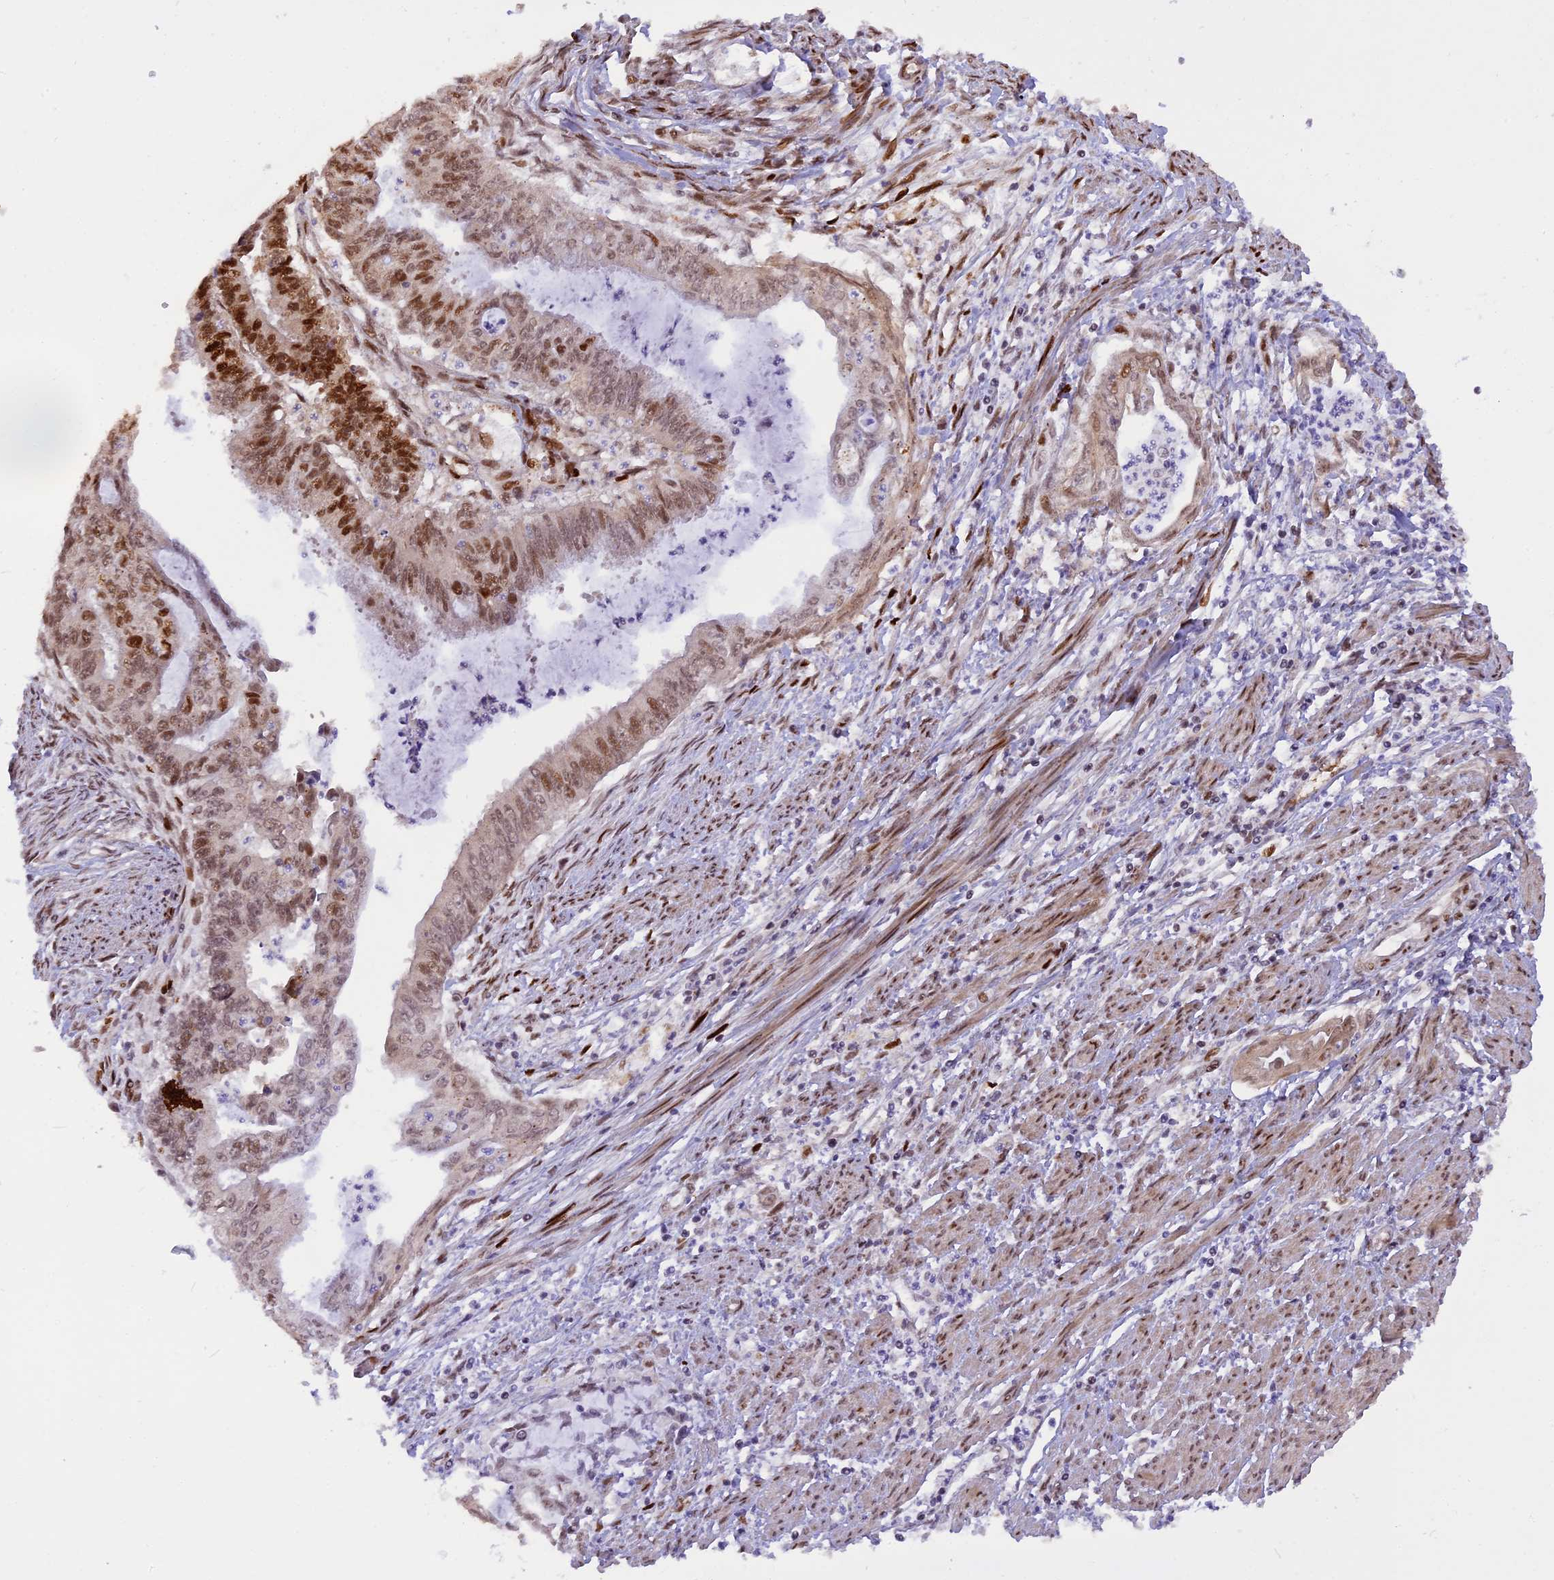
{"staining": {"intensity": "strong", "quantity": "25%-75%", "location": "nuclear"}, "tissue": "endometrial cancer", "cell_type": "Tumor cells", "image_type": "cancer", "snomed": [{"axis": "morphology", "description": "Adenocarcinoma, NOS"}, {"axis": "topography", "description": "Endometrium"}], "caption": "Strong nuclear expression for a protein is identified in about 25%-75% of tumor cells of adenocarcinoma (endometrial) using immunohistochemistry.", "gene": "MICALL1", "patient": {"sex": "female", "age": 73}}